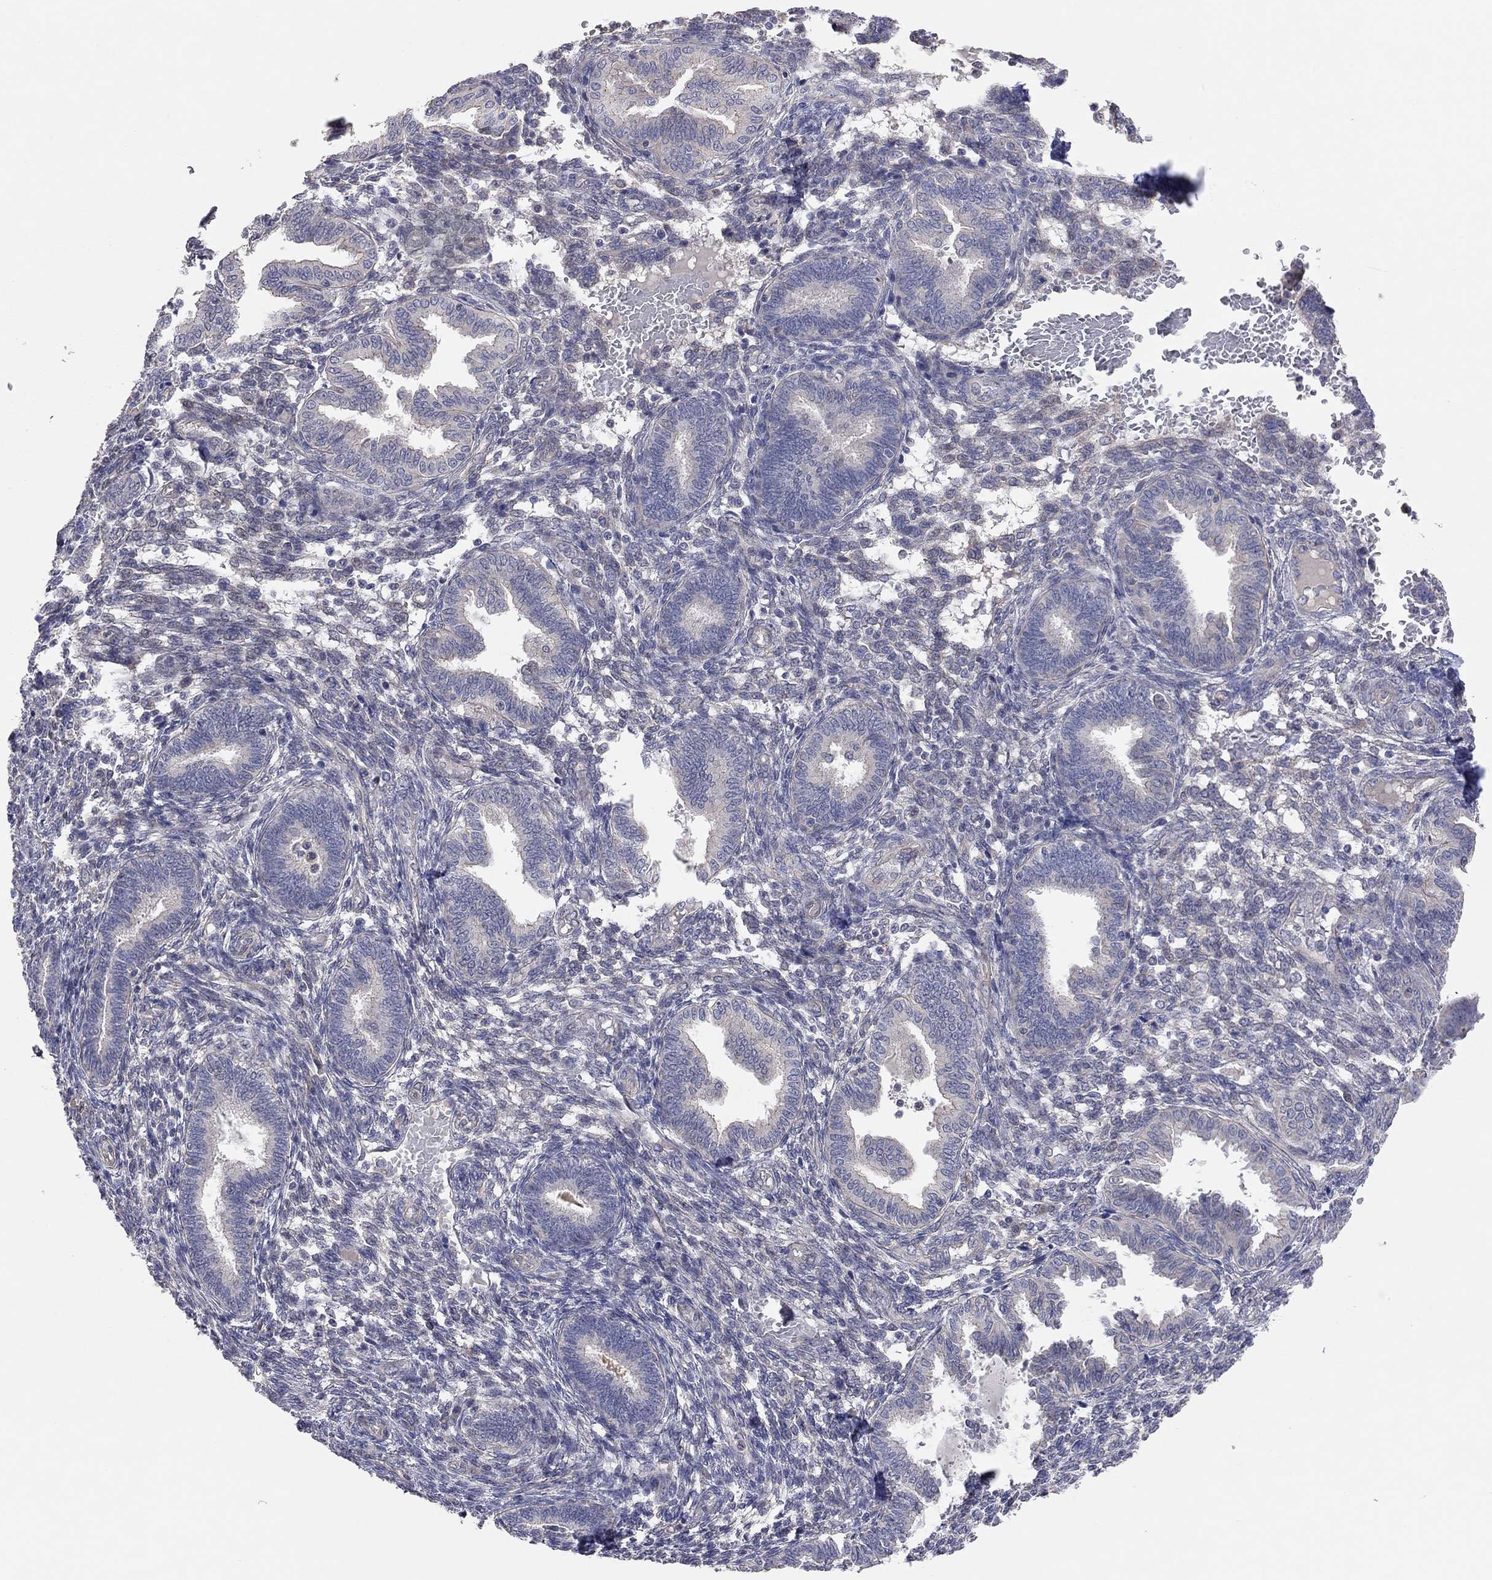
{"staining": {"intensity": "negative", "quantity": "none", "location": "none"}, "tissue": "endometrium", "cell_type": "Cells in endometrial stroma", "image_type": "normal", "snomed": [{"axis": "morphology", "description": "Normal tissue, NOS"}, {"axis": "topography", "description": "Endometrium"}], "caption": "Immunohistochemical staining of benign endometrium displays no significant staining in cells in endometrial stroma.", "gene": "KCNB1", "patient": {"sex": "female", "age": 42}}